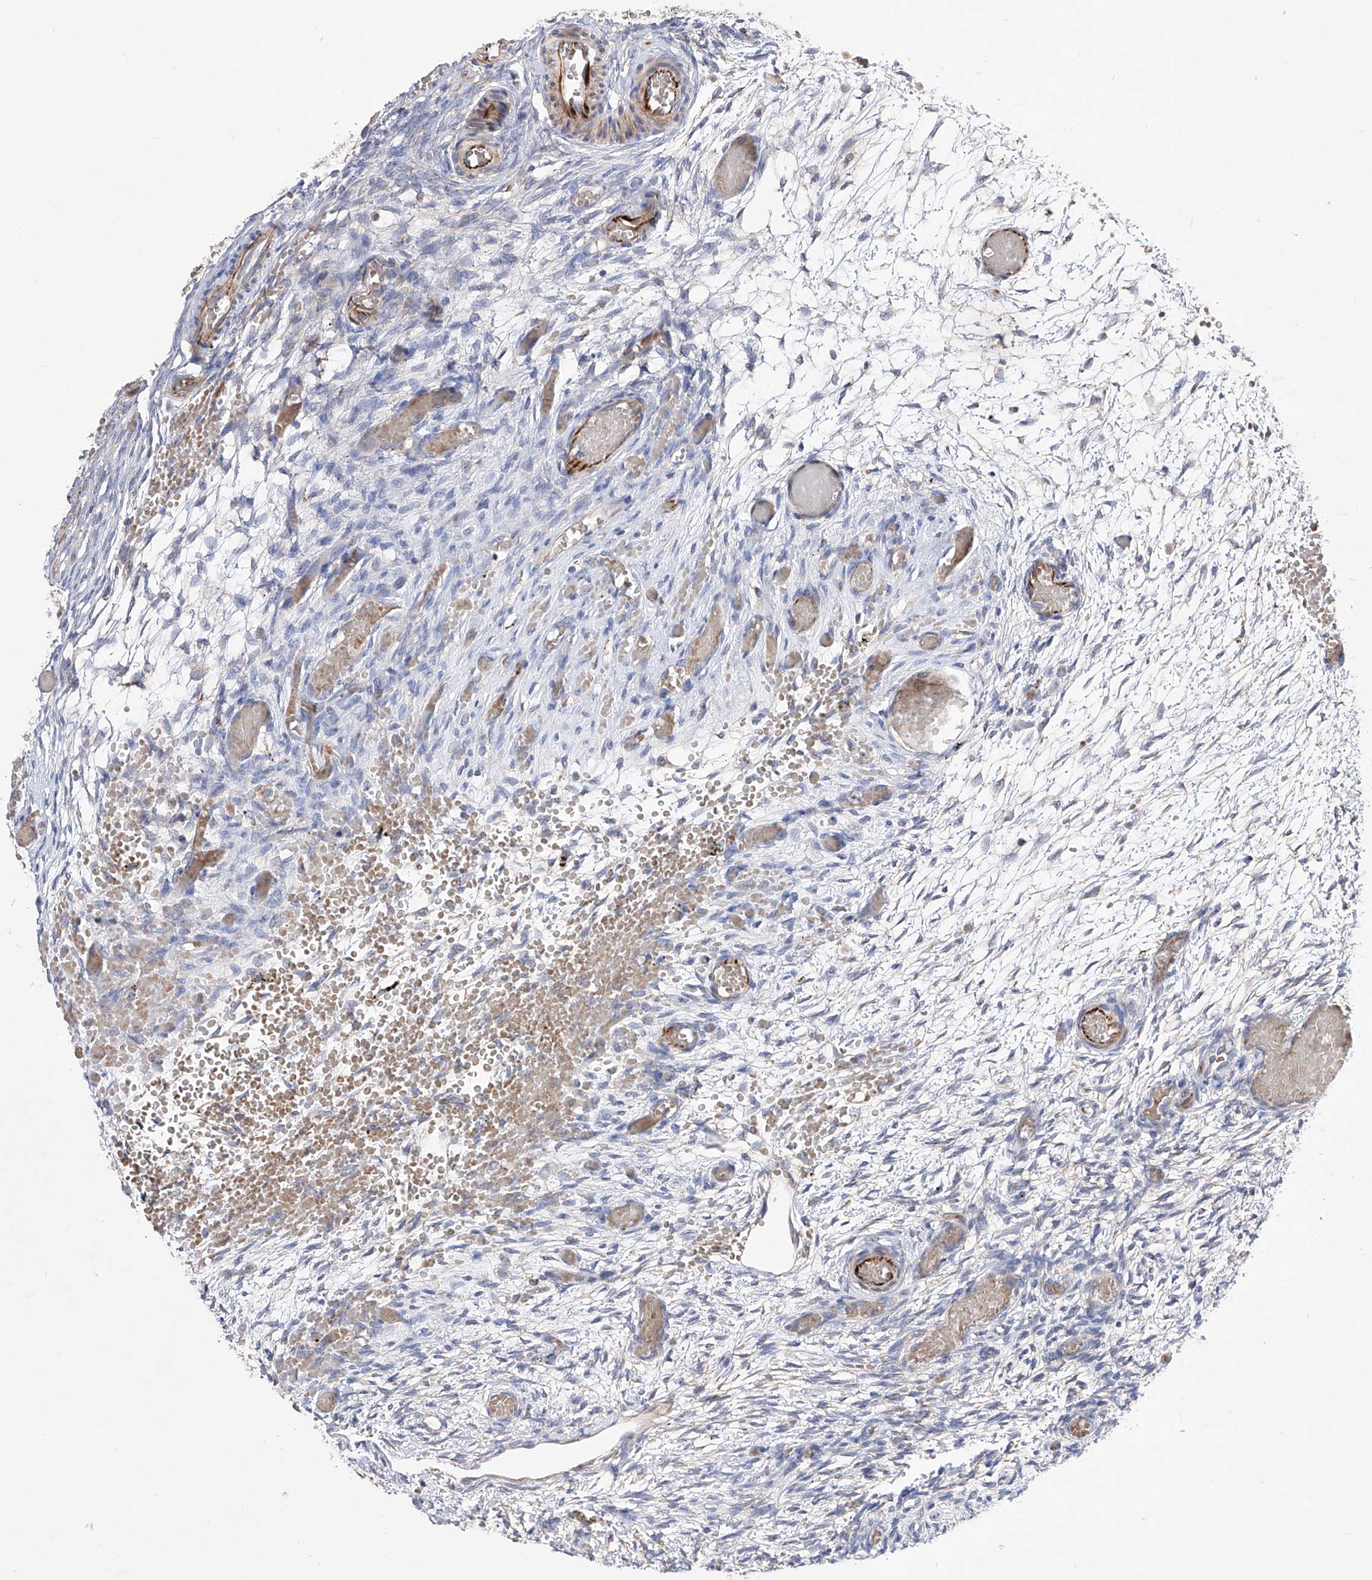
{"staining": {"intensity": "moderate", "quantity": "25%-75%", "location": "cytoplasmic/membranous"}, "tissue": "ovary", "cell_type": "Ovarian stroma cells", "image_type": "normal", "snomed": [{"axis": "morphology", "description": "Adenocarcinoma, NOS"}, {"axis": "topography", "description": "Endometrium"}], "caption": "Approximately 25%-75% of ovarian stroma cells in normal human ovary demonstrate moderate cytoplasmic/membranous protein staining as visualized by brown immunohistochemical staining.", "gene": "NFATC4", "patient": {"sex": "female", "age": 32}}